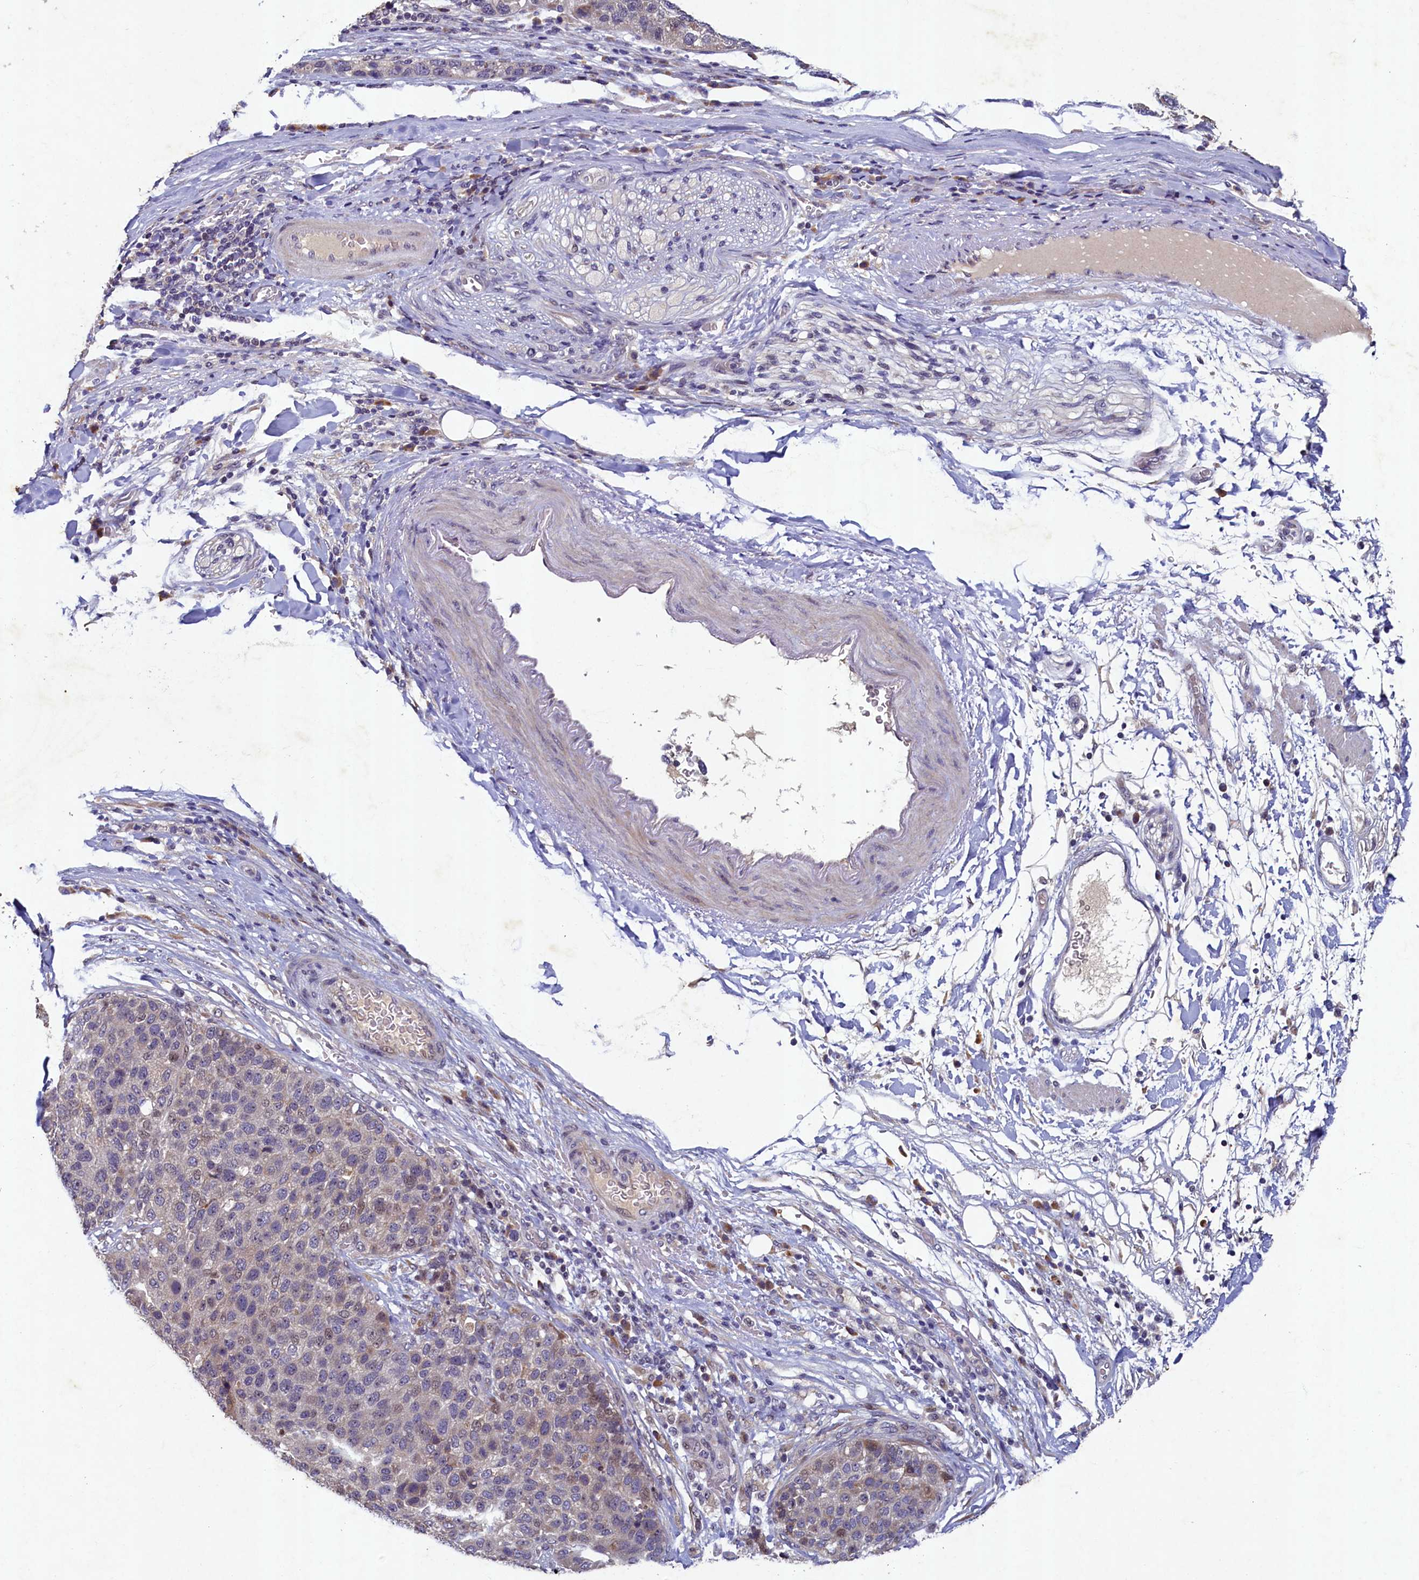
{"staining": {"intensity": "weak", "quantity": "<25%", "location": "nuclear"}, "tissue": "pancreatic cancer", "cell_type": "Tumor cells", "image_type": "cancer", "snomed": [{"axis": "morphology", "description": "Adenocarcinoma, NOS"}, {"axis": "topography", "description": "Pancreas"}], "caption": "IHC of human adenocarcinoma (pancreatic) exhibits no expression in tumor cells.", "gene": "LATS2", "patient": {"sex": "female", "age": 61}}